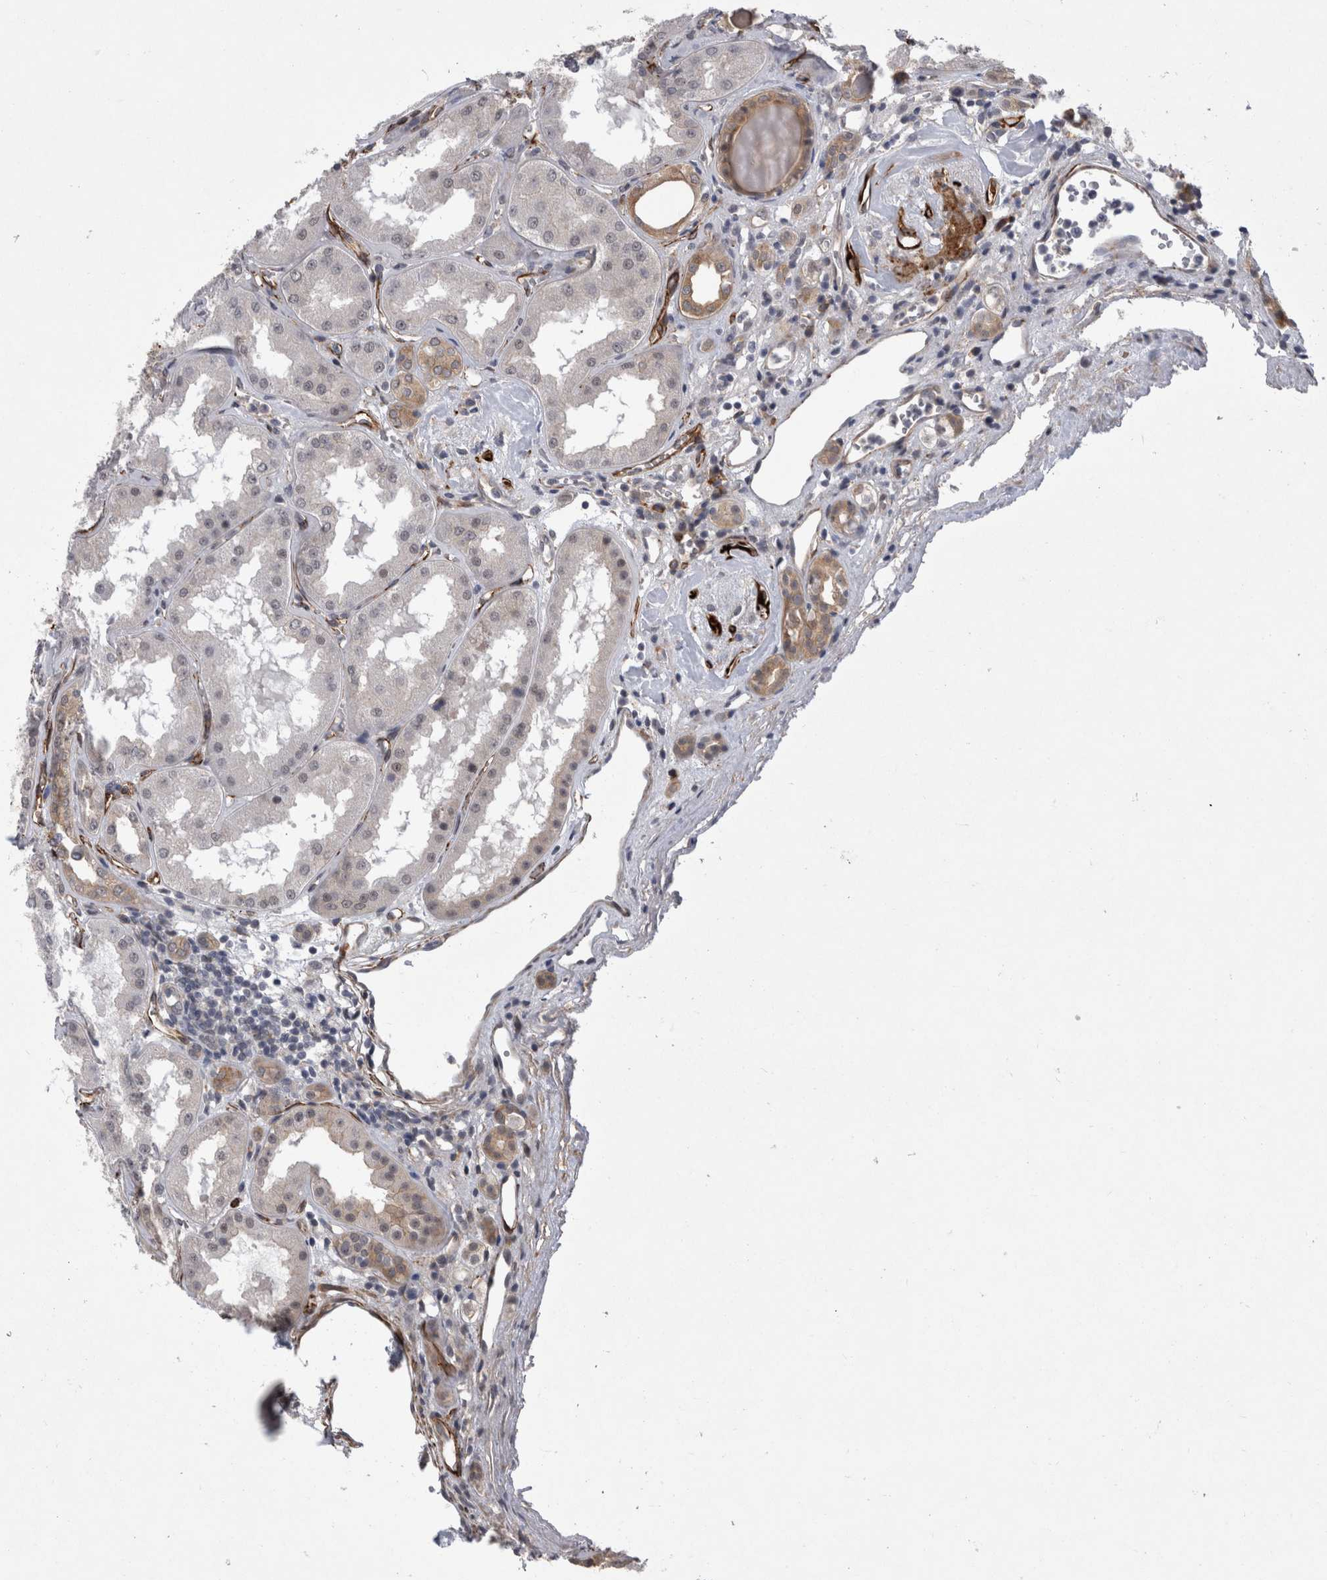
{"staining": {"intensity": "strong", "quantity": "25%-75%", "location": "cytoplasmic/membranous"}, "tissue": "kidney", "cell_type": "Cells in glomeruli", "image_type": "normal", "snomed": [{"axis": "morphology", "description": "Normal tissue, NOS"}, {"axis": "topography", "description": "Kidney"}], "caption": "Immunohistochemistry (IHC) micrograph of unremarkable kidney stained for a protein (brown), which shows high levels of strong cytoplasmic/membranous expression in approximately 25%-75% of cells in glomeruli.", "gene": "FAM83H", "patient": {"sex": "female", "age": 56}}